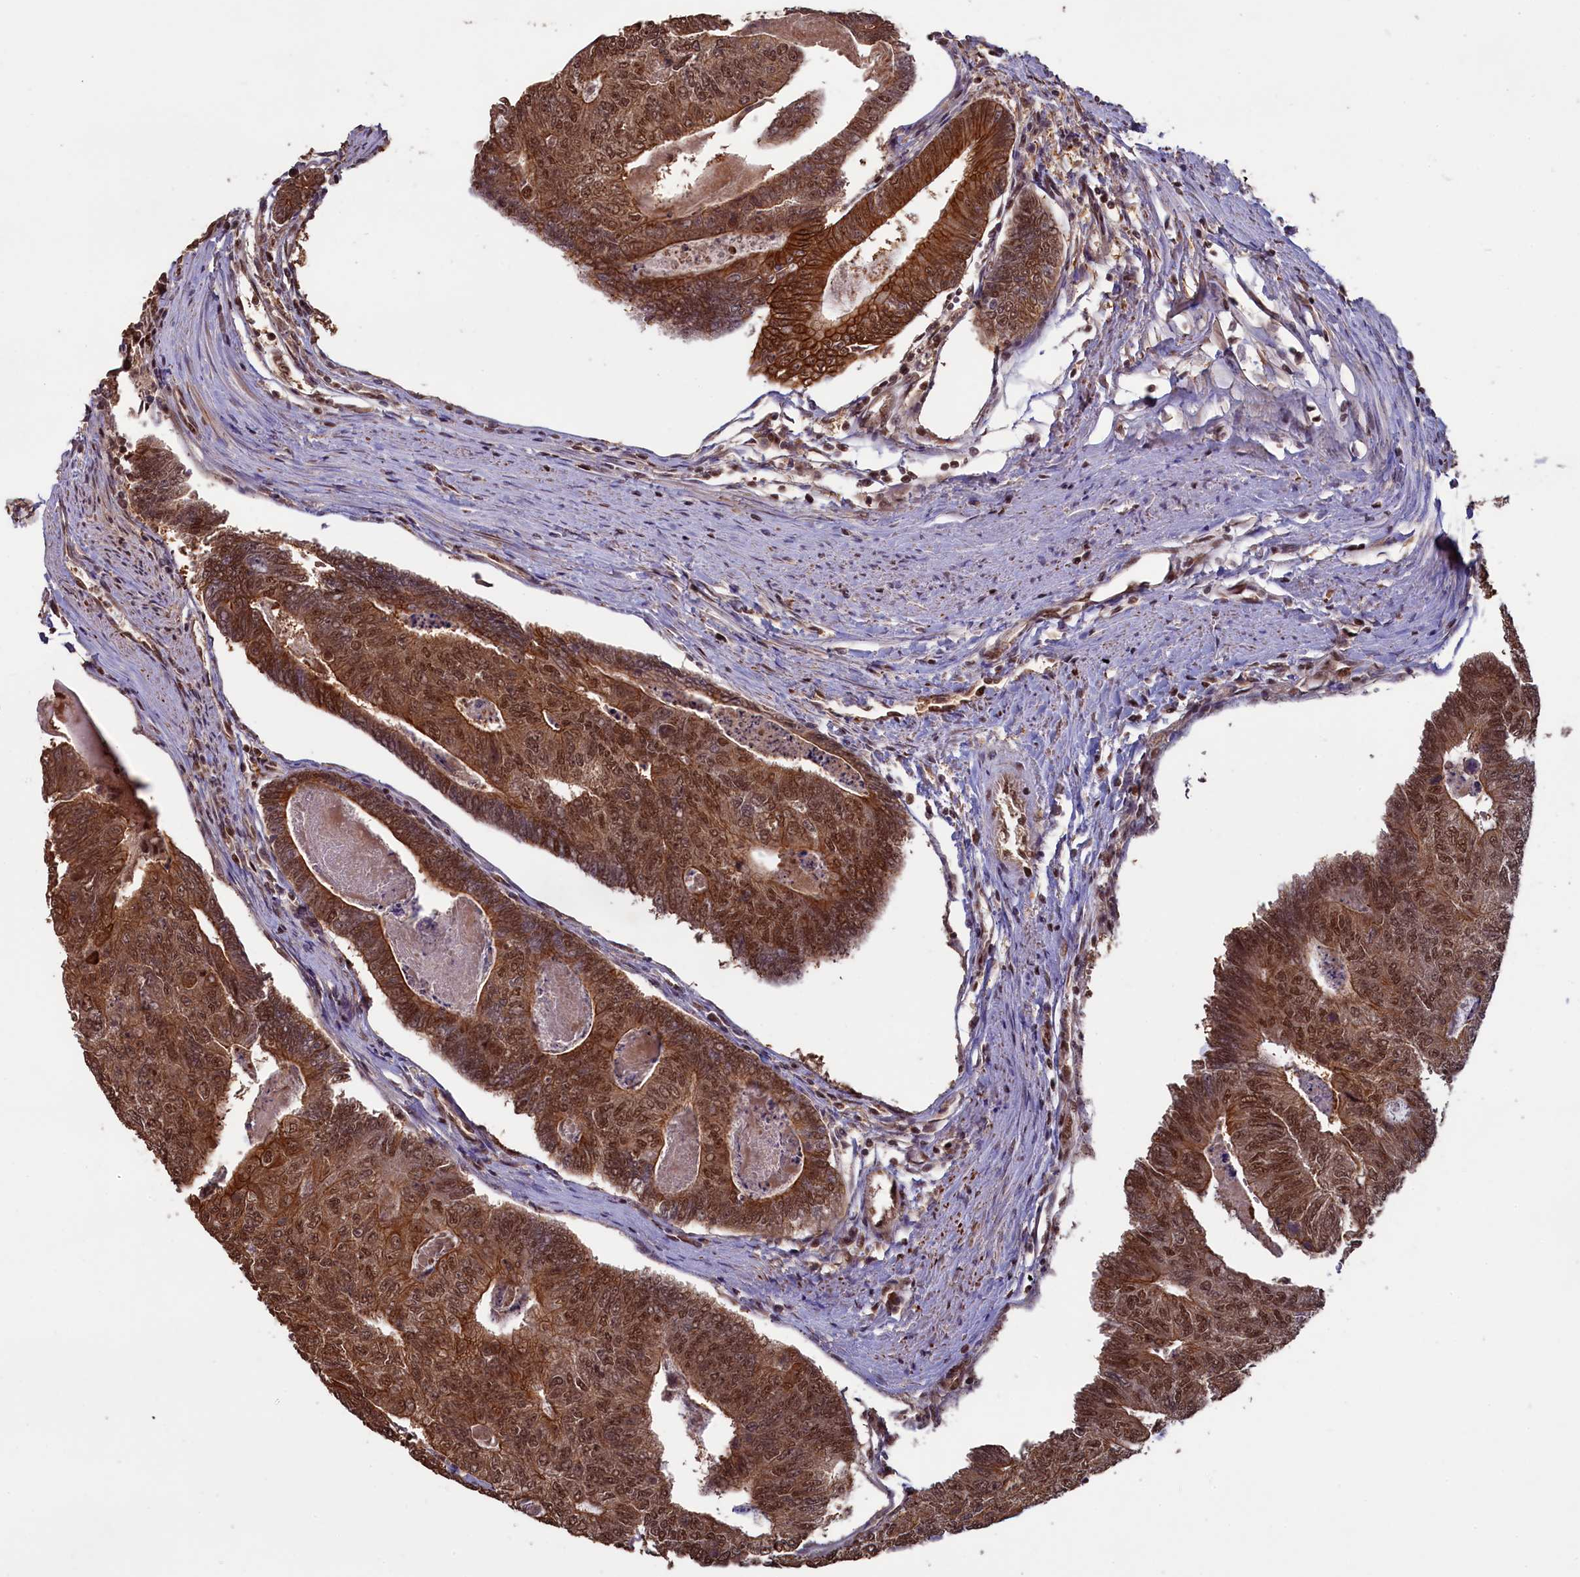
{"staining": {"intensity": "strong", "quantity": ">75%", "location": "cytoplasmic/membranous,nuclear"}, "tissue": "colorectal cancer", "cell_type": "Tumor cells", "image_type": "cancer", "snomed": [{"axis": "morphology", "description": "Adenocarcinoma, NOS"}, {"axis": "topography", "description": "Colon"}], "caption": "High-power microscopy captured an IHC image of colorectal adenocarcinoma, revealing strong cytoplasmic/membranous and nuclear expression in about >75% of tumor cells. Ihc stains the protein in brown and the nuclei are stained blue.", "gene": "NAE1", "patient": {"sex": "female", "age": 67}}